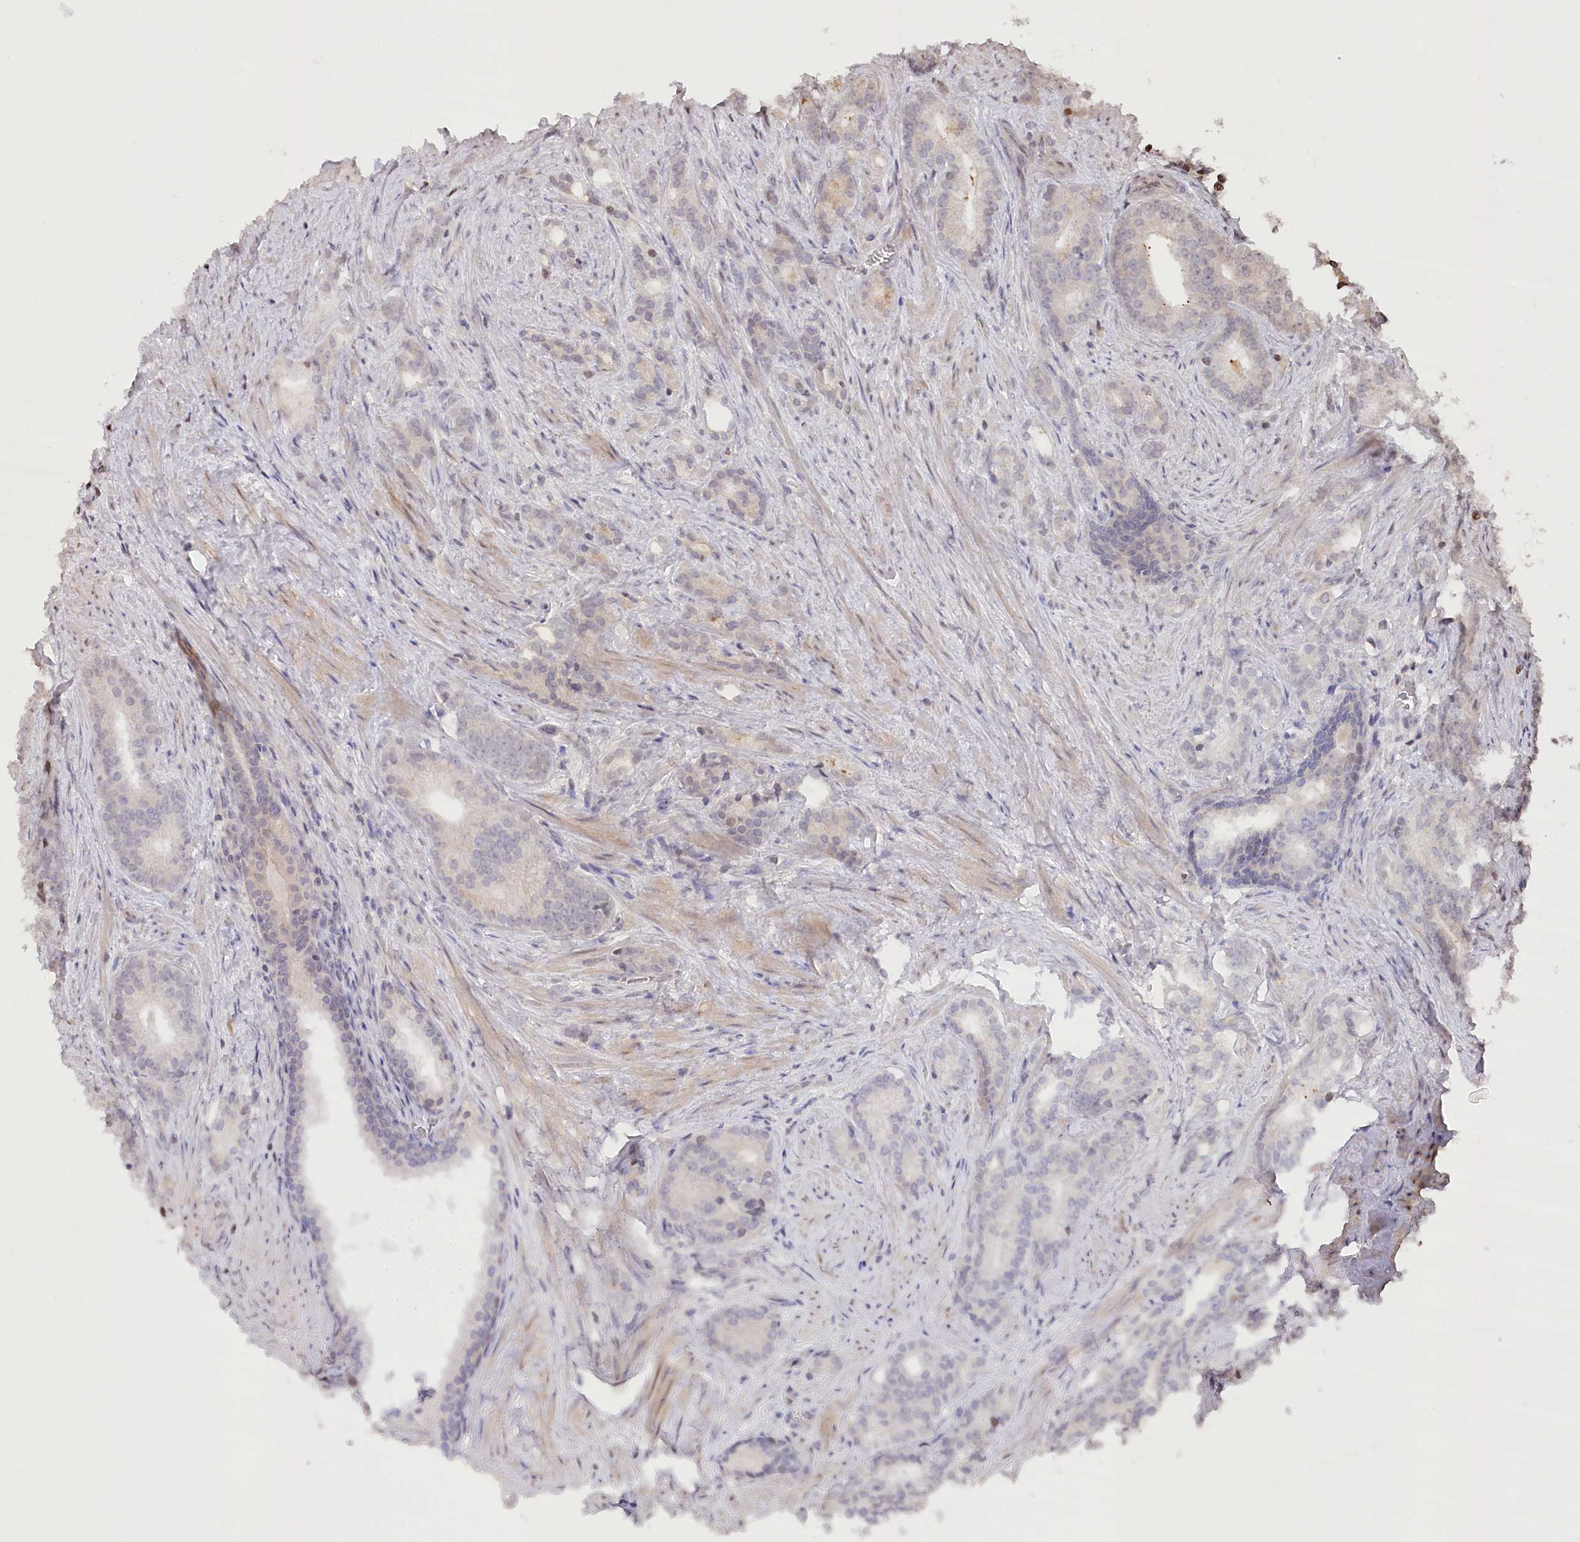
{"staining": {"intensity": "negative", "quantity": "none", "location": "none"}, "tissue": "prostate cancer", "cell_type": "Tumor cells", "image_type": "cancer", "snomed": [{"axis": "morphology", "description": "Adenocarcinoma, Low grade"}, {"axis": "topography", "description": "Prostate"}], "caption": "Immunohistochemistry (IHC) micrograph of low-grade adenocarcinoma (prostate) stained for a protein (brown), which reveals no staining in tumor cells.", "gene": "CCSER2", "patient": {"sex": "male", "age": 71}}